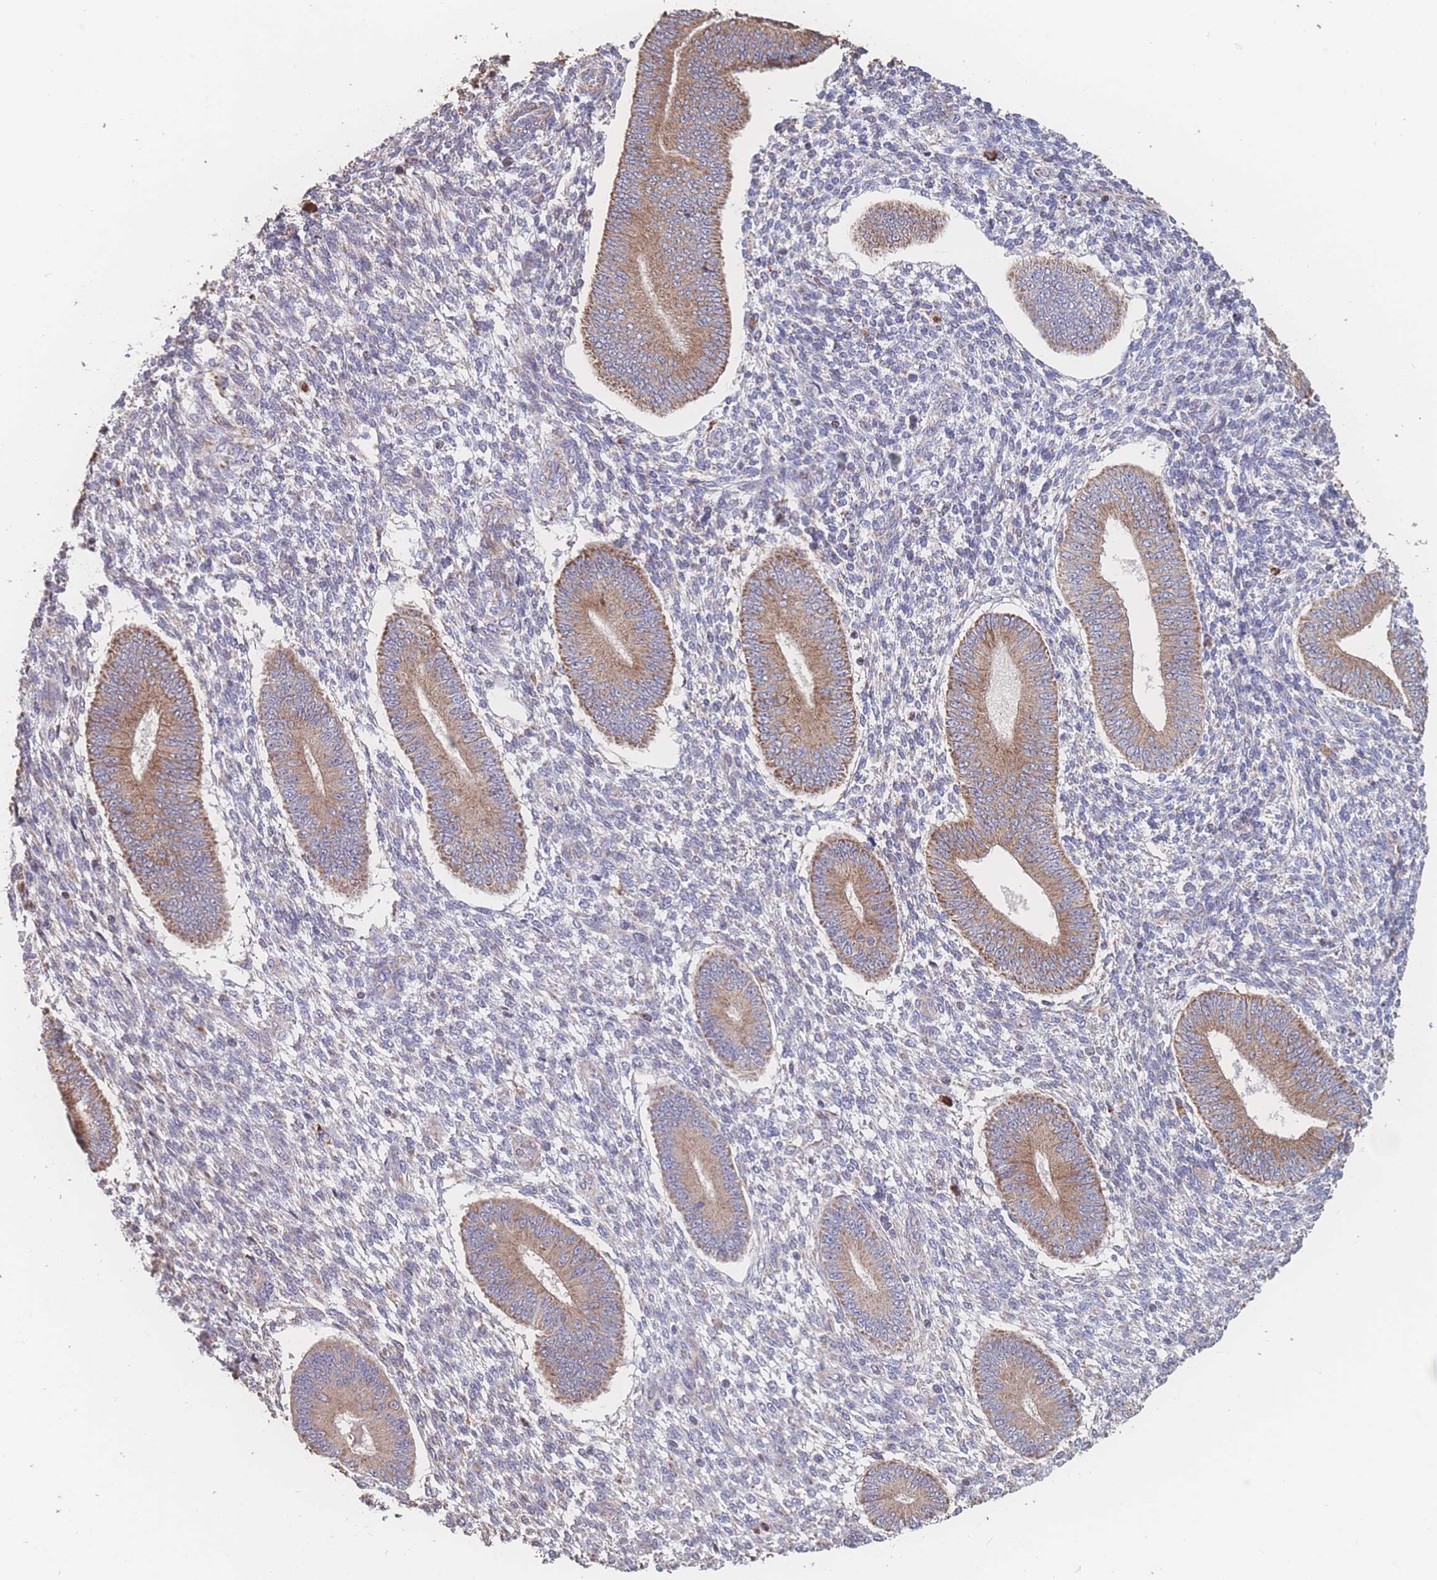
{"staining": {"intensity": "negative", "quantity": "none", "location": "none"}, "tissue": "endometrium", "cell_type": "Cells in endometrial stroma", "image_type": "normal", "snomed": [{"axis": "morphology", "description": "Normal tissue, NOS"}, {"axis": "topography", "description": "Endometrium"}], "caption": "This is an immunohistochemistry (IHC) micrograph of unremarkable human endometrium. There is no positivity in cells in endometrial stroma.", "gene": "SGSM3", "patient": {"sex": "female", "age": 49}}